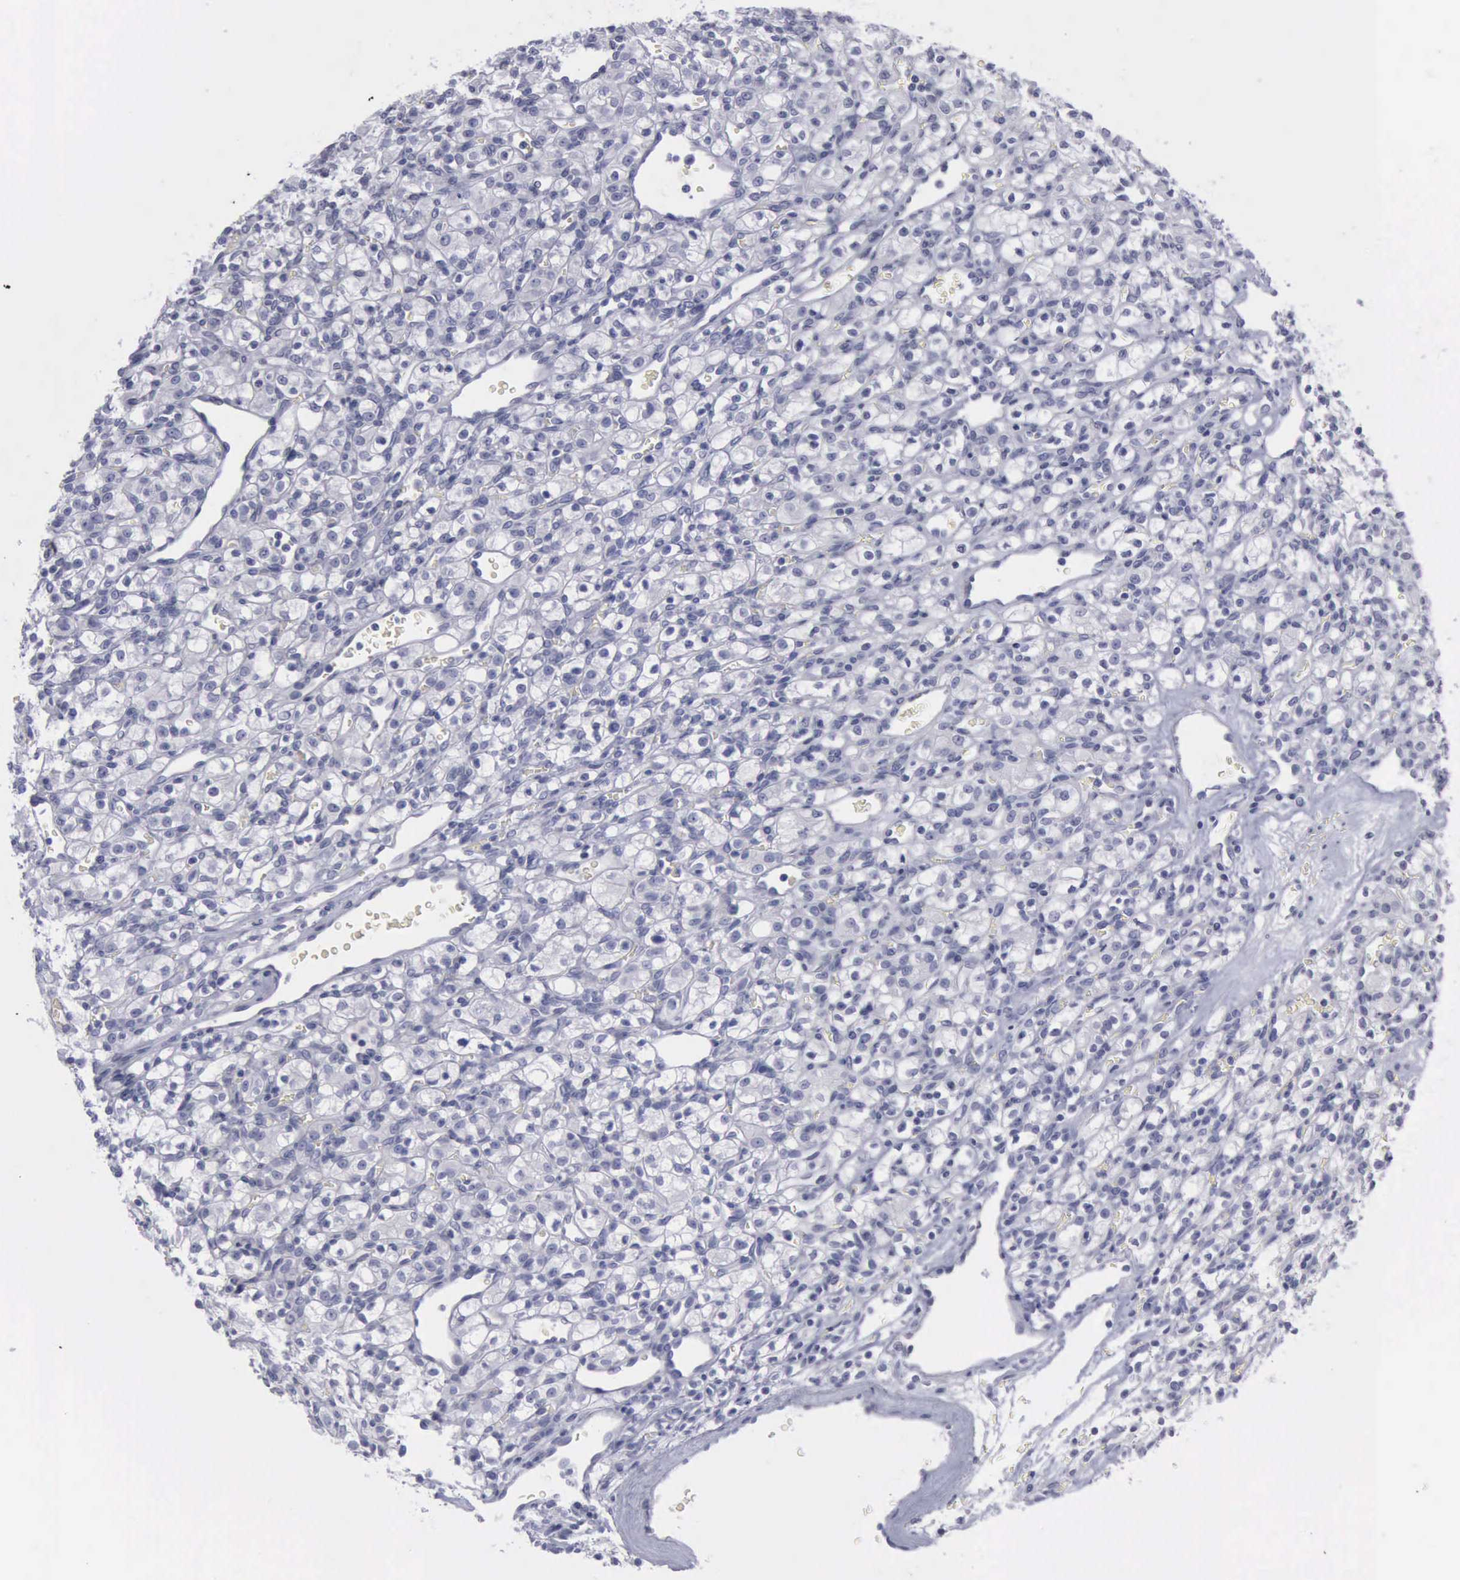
{"staining": {"intensity": "negative", "quantity": "none", "location": "none"}, "tissue": "renal cancer", "cell_type": "Tumor cells", "image_type": "cancer", "snomed": [{"axis": "morphology", "description": "Adenocarcinoma, NOS"}, {"axis": "topography", "description": "Kidney"}], "caption": "High magnification brightfield microscopy of renal cancer (adenocarcinoma) stained with DAB (3,3'-diaminobenzidine) (brown) and counterstained with hematoxylin (blue): tumor cells show no significant expression.", "gene": "KRT13", "patient": {"sex": "female", "age": 62}}